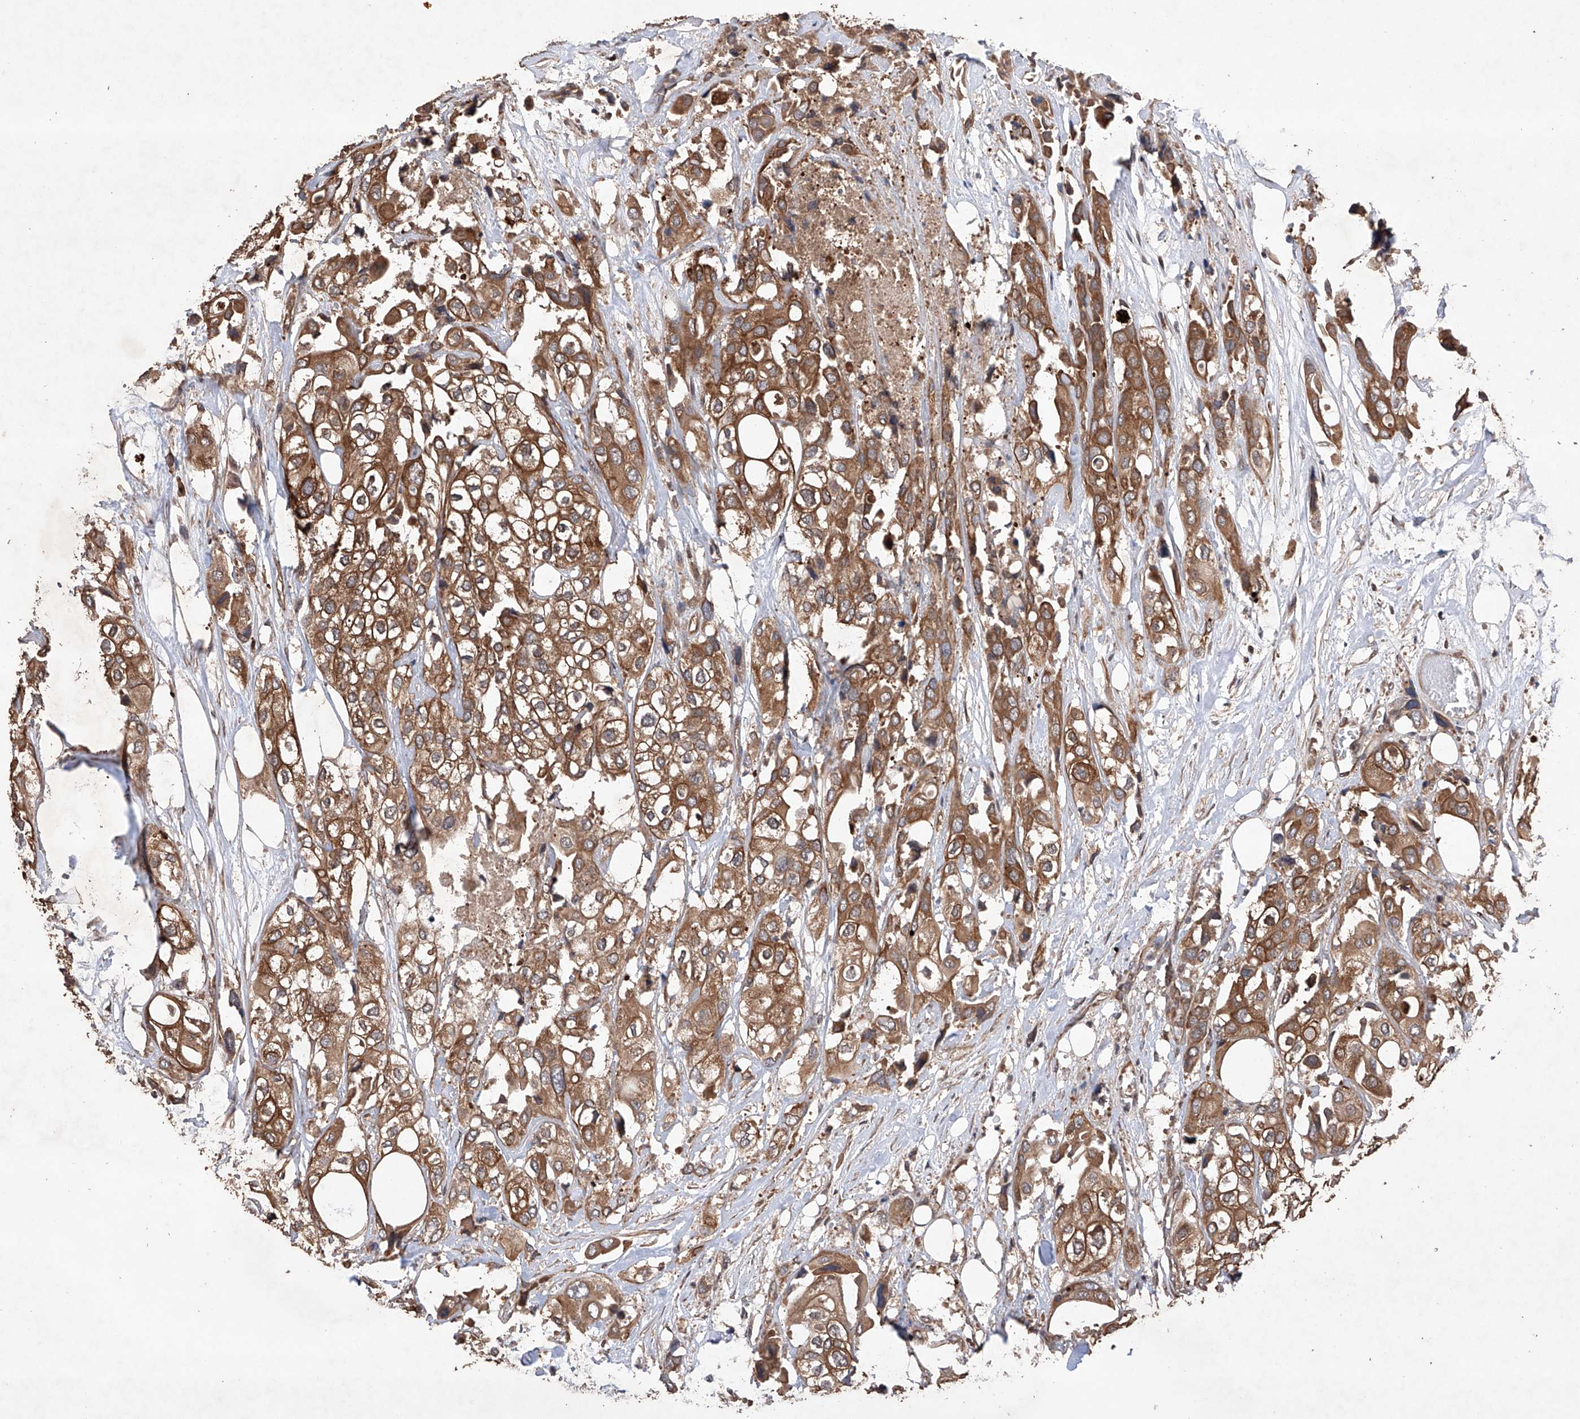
{"staining": {"intensity": "moderate", "quantity": ">75%", "location": "cytoplasmic/membranous"}, "tissue": "urothelial cancer", "cell_type": "Tumor cells", "image_type": "cancer", "snomed": [{"axis": "morphology", "description": "Urothelial carcinoma, High grade"}, {"axis": "topography", "description": "Urinary bladder"}], "caption": "Immunohistochemical staining of human urothelial cancer displays medium levels of moderate cytoplasmic/membranous protein staining in about >75% of tumor cells.", "gene": "LURAP1", "patient": {"sex": "male", "age": 64}}